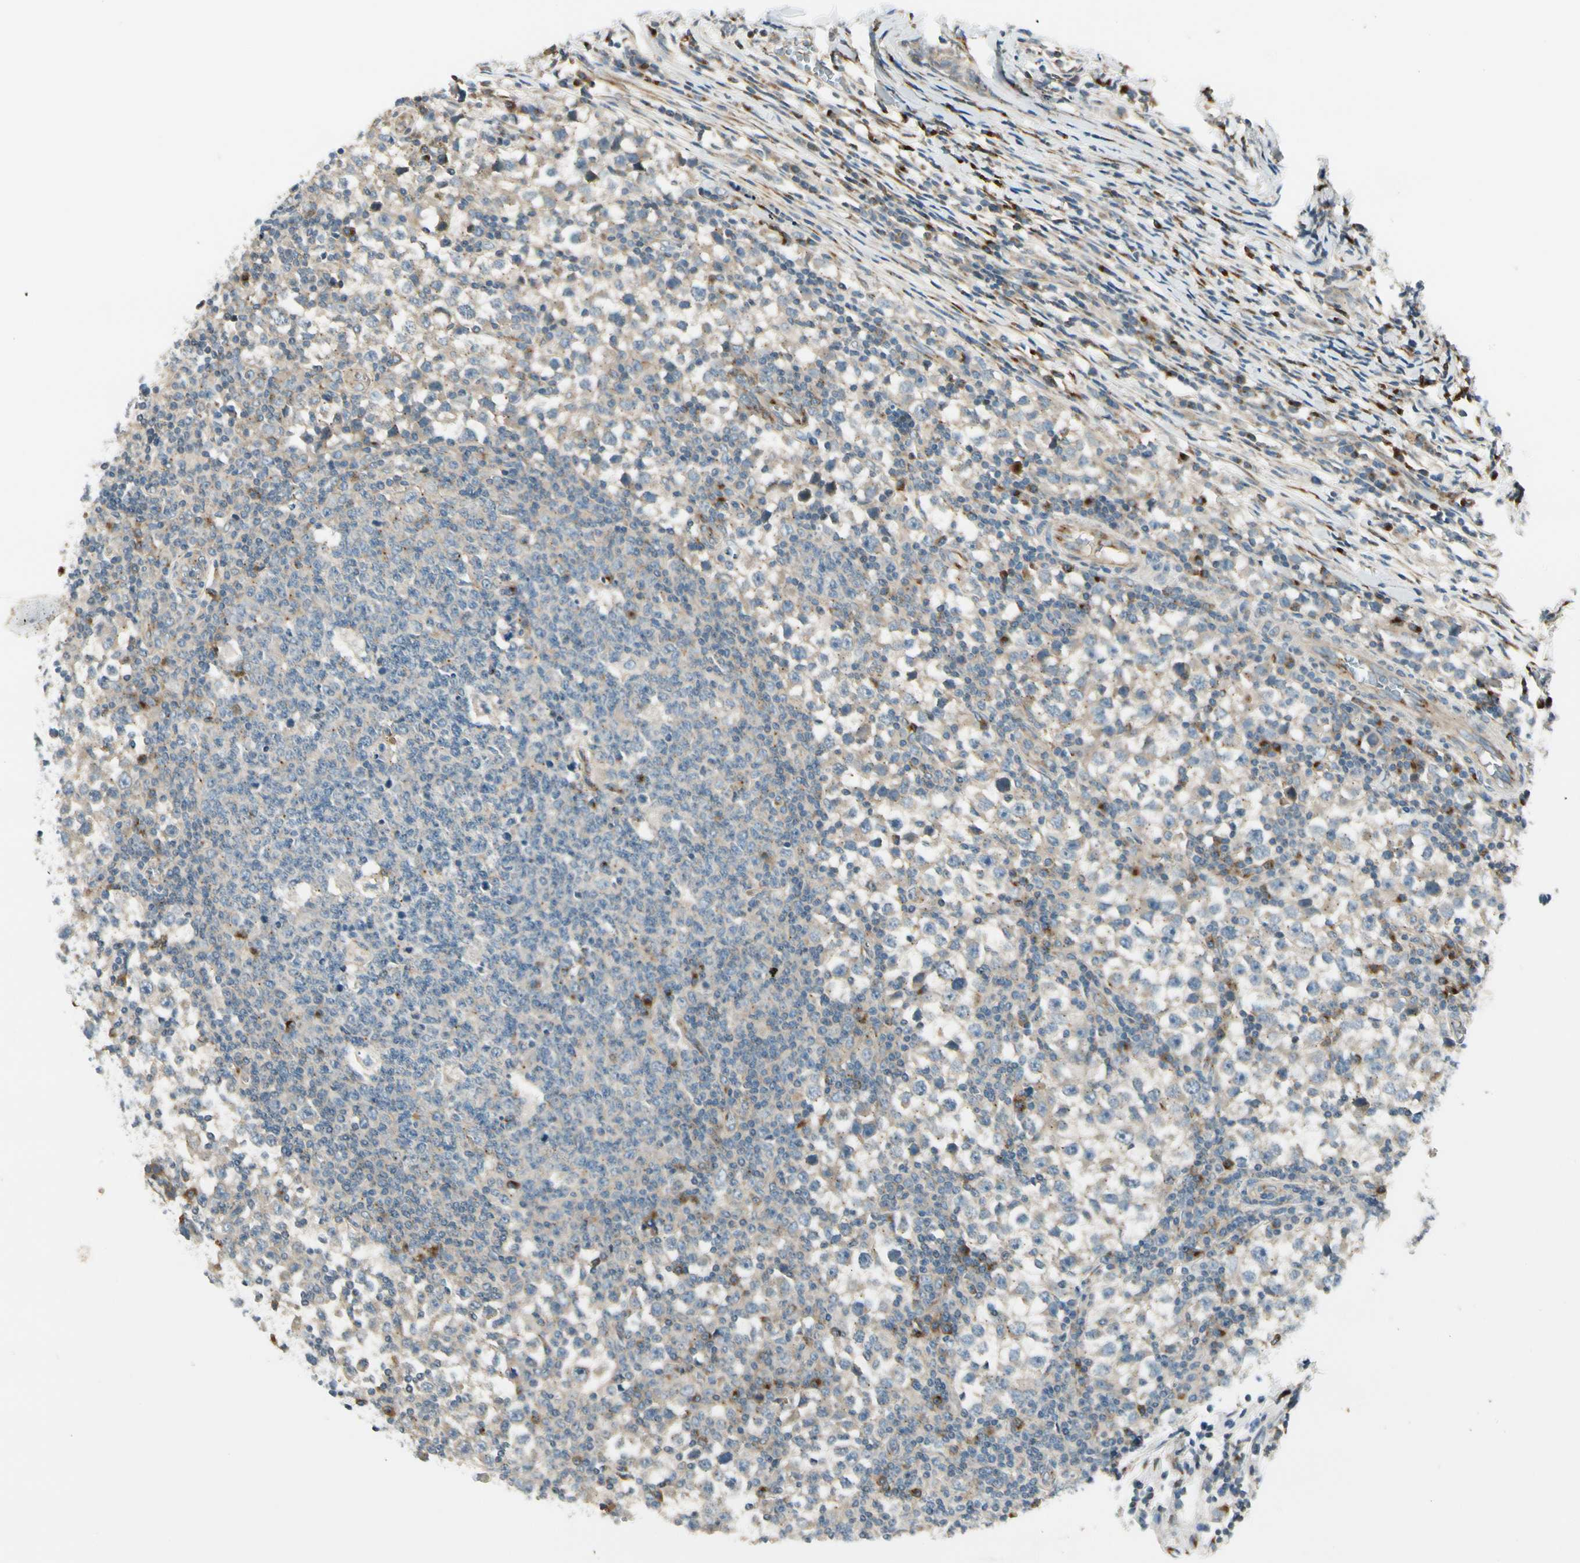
{"staining": {"intensity": "weak", "quantity": ">75%", "location": "cytoplasmic/membranous"}, "tissue": "testis cancer", "cell_type": "Tumor cells", "image_type": "cancer", "snomed": [{"axis": "morphology", "description": "Seminoma, NOS"}, {"axis": "topography", "description": "Testis"}], "caption": "Immunohistochemical staining of seminoma (testis) reveals low levels of weak cytoplasmic/membranous protein positivity in about >75% of tumor cells.", "gene": "MANSC1", "patient": {"sex": "male", "age": 65}}